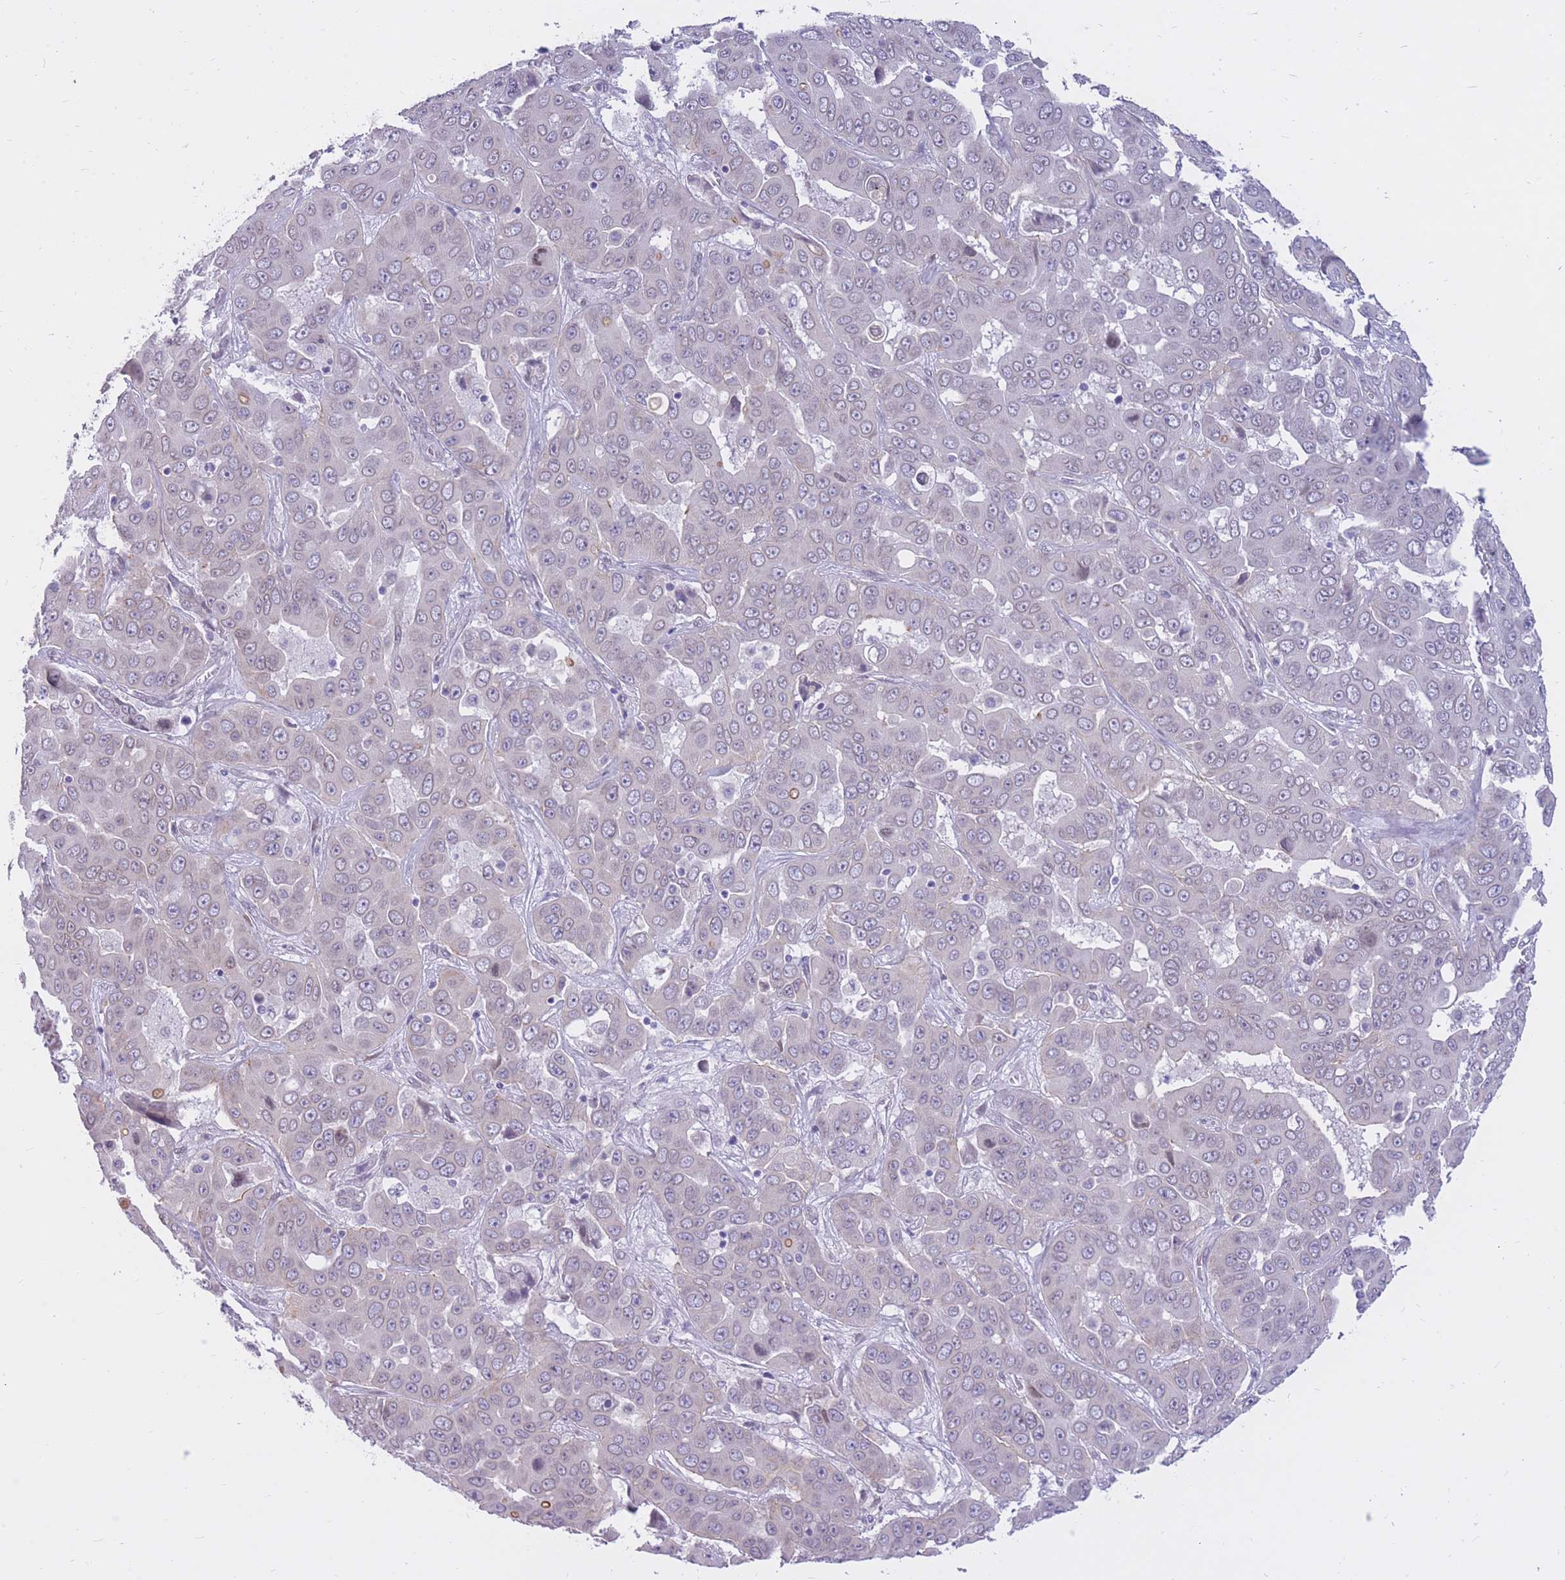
{"staining": {"intensity": "negative", "quantity": "none", "location": "none"}, "tissue": "liver cancer", "cell_type": "Tumor cells", "image_type": "cancer", "snomed": [{"axis": "morphology", "description": "Cholangiocarcinoma"}, {"axis": "topography", "description": "Liver"}], "caption": "Immunohistochemistry (IHC) image of liver cancer (cholangiocarcinoma) stained for a protein (brown), which exhibits no positivity in tumor cells.", "gene": "HOOK2", "patient": {"sex": "female", "age": 52}}